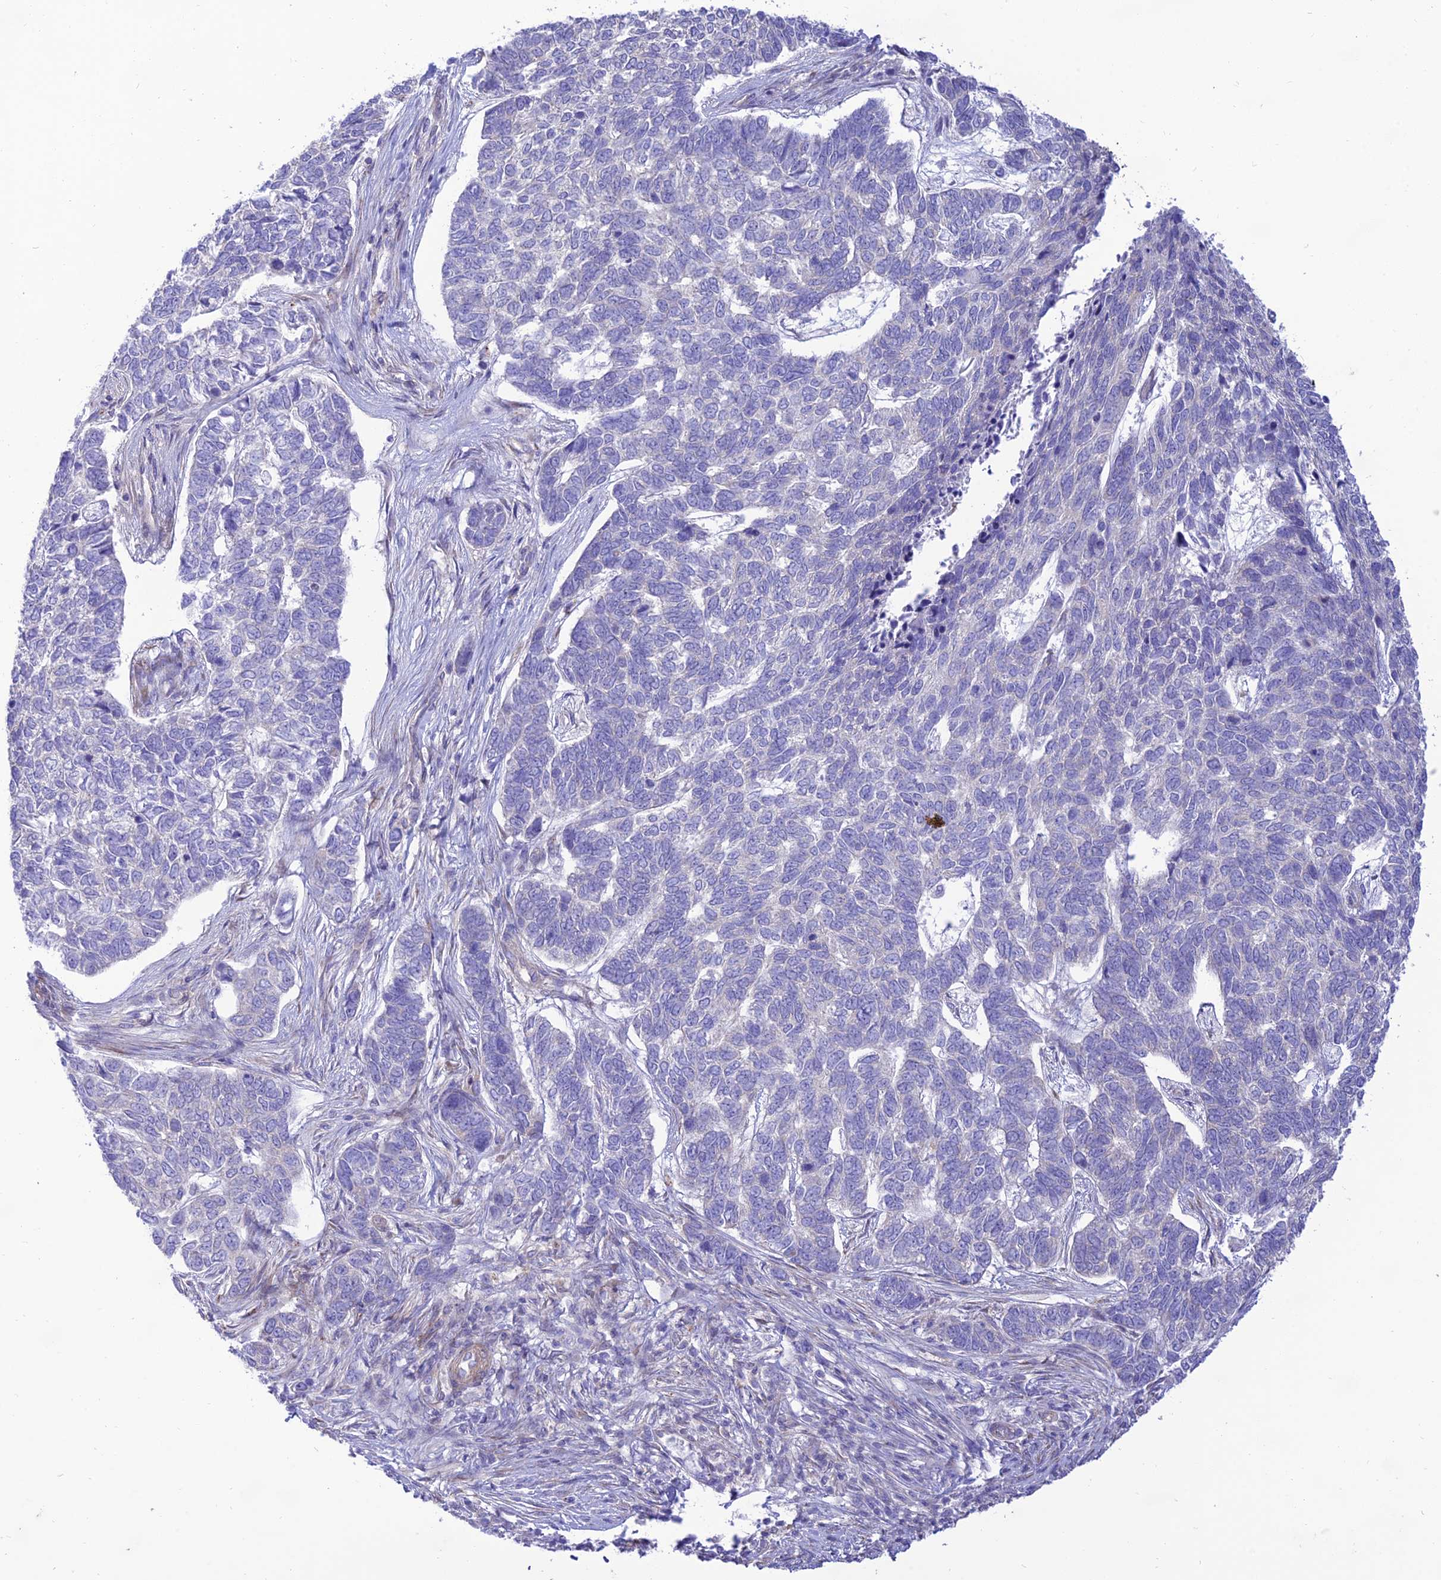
{"staining": {"intensity": "negative", "quantity": "none", "location": "none"}, "tissue": "skin cancer", "cell_type": "Tumor cells", "image_type": "cancer", "snomed": [{"axis": "morphology", "description": "Basal cell carcinoma"}, {"axis": "topography", "description": "Skin"}], "caption": "A photomicrograph of human basal cell carcinoma (skin) is negative for staining in tumor cells. (Stains: DAB immunohistochemistry (IHC) with hematoxylin counter stain, Microscopy: brightfield microscopy at high magnification).", "gene": "KCNAB1", "patient": {"sex": "female", "age": 65}}